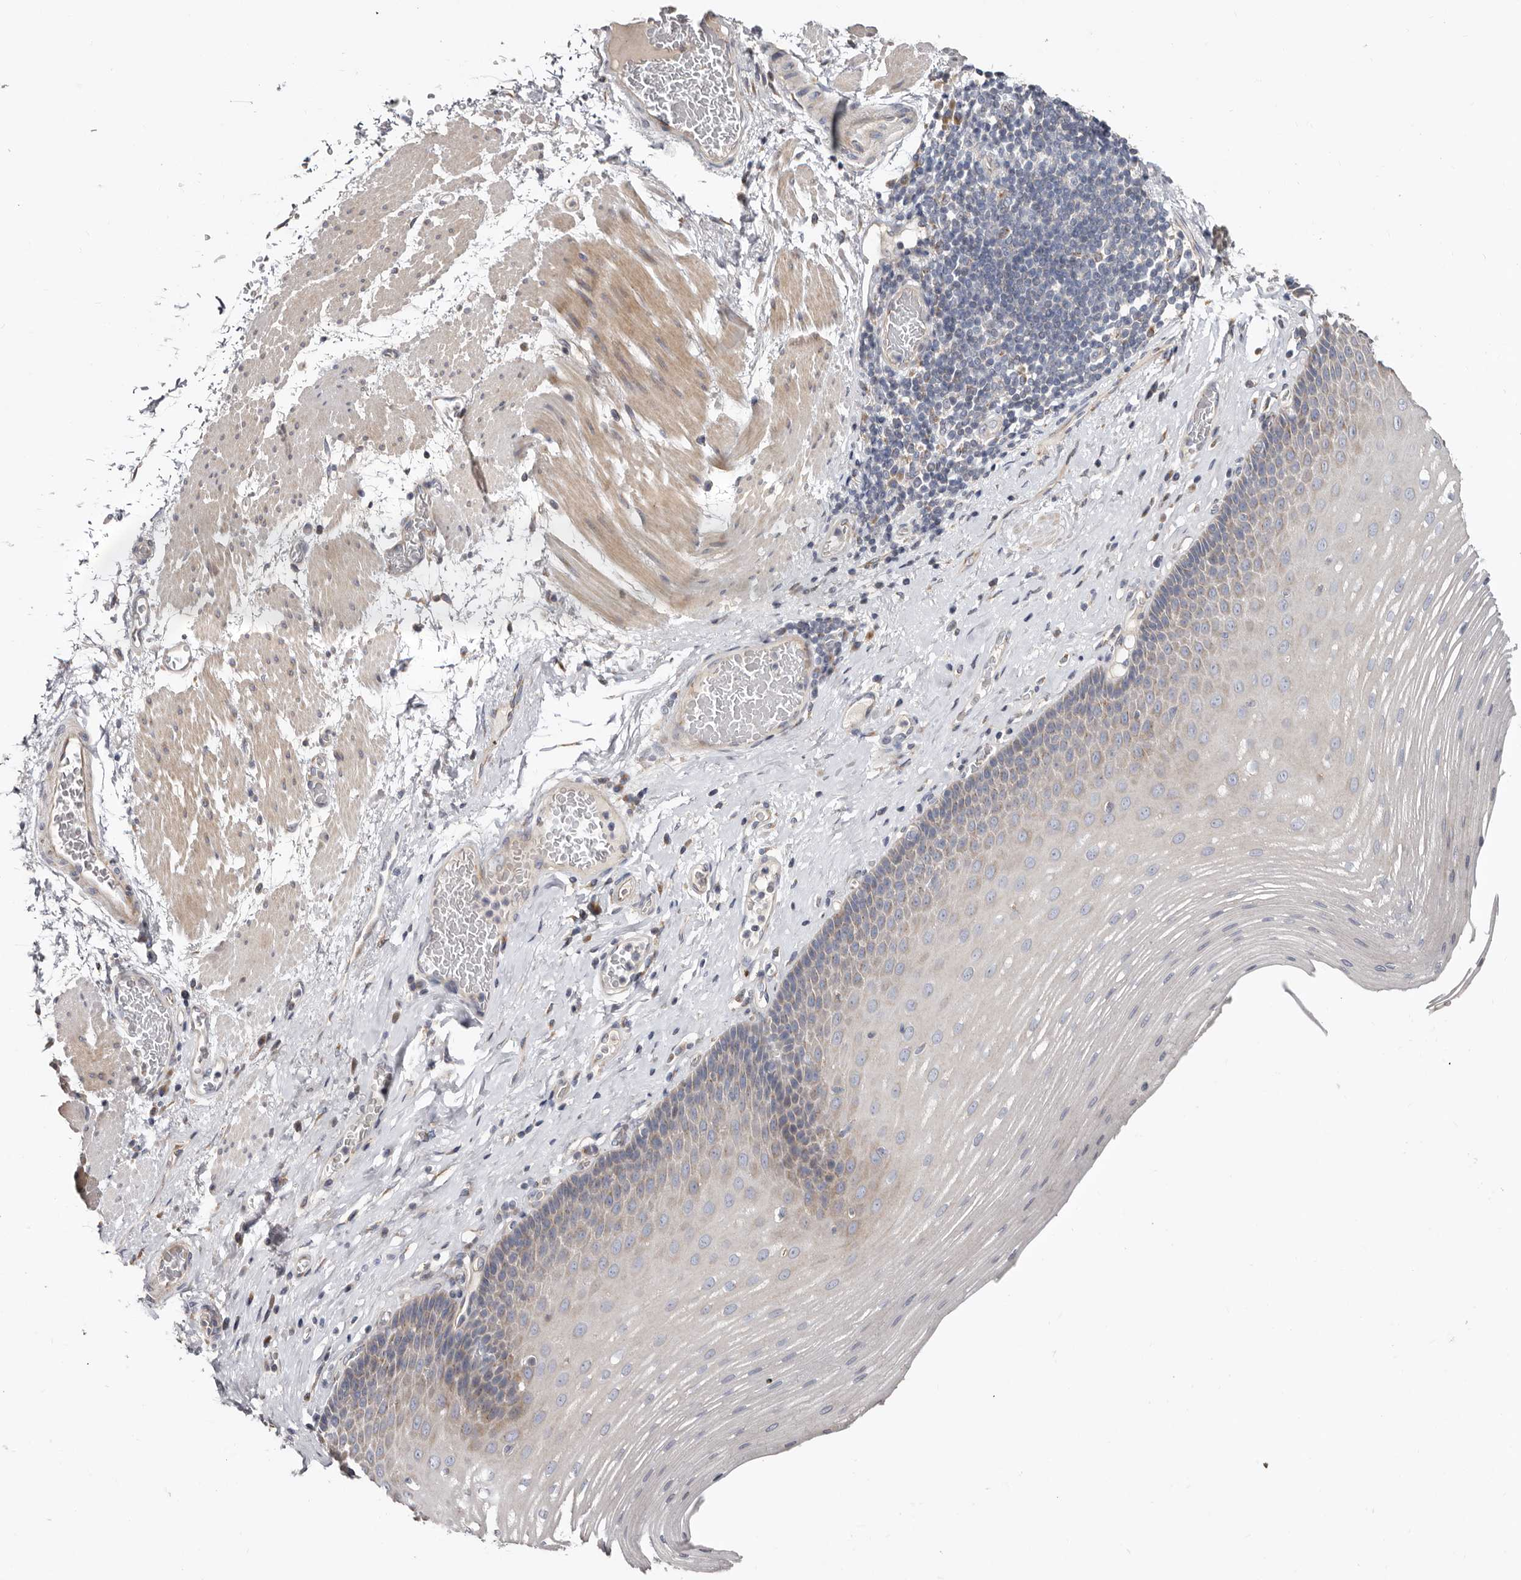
{"staining": {"intensity": "weak", "quantity": "<25%", "location": "cytoplasmic/membranous"}, "tissue": "esophagus", "cell_type": "Squamous epithelial cells", "image_type": "normal", "snomed": [{"axis": "morphology", "description": "Normal tissue, NOS"}, {"axis": "topography", "description": "Esophagus"}], "caption": "DAB immunohistochemical staining of normal human esophagus demonstrates no significant positivity in squamous epithelial cells.", "gene": "ASIC5", "patient": {"sex": "male", "age": 62}}